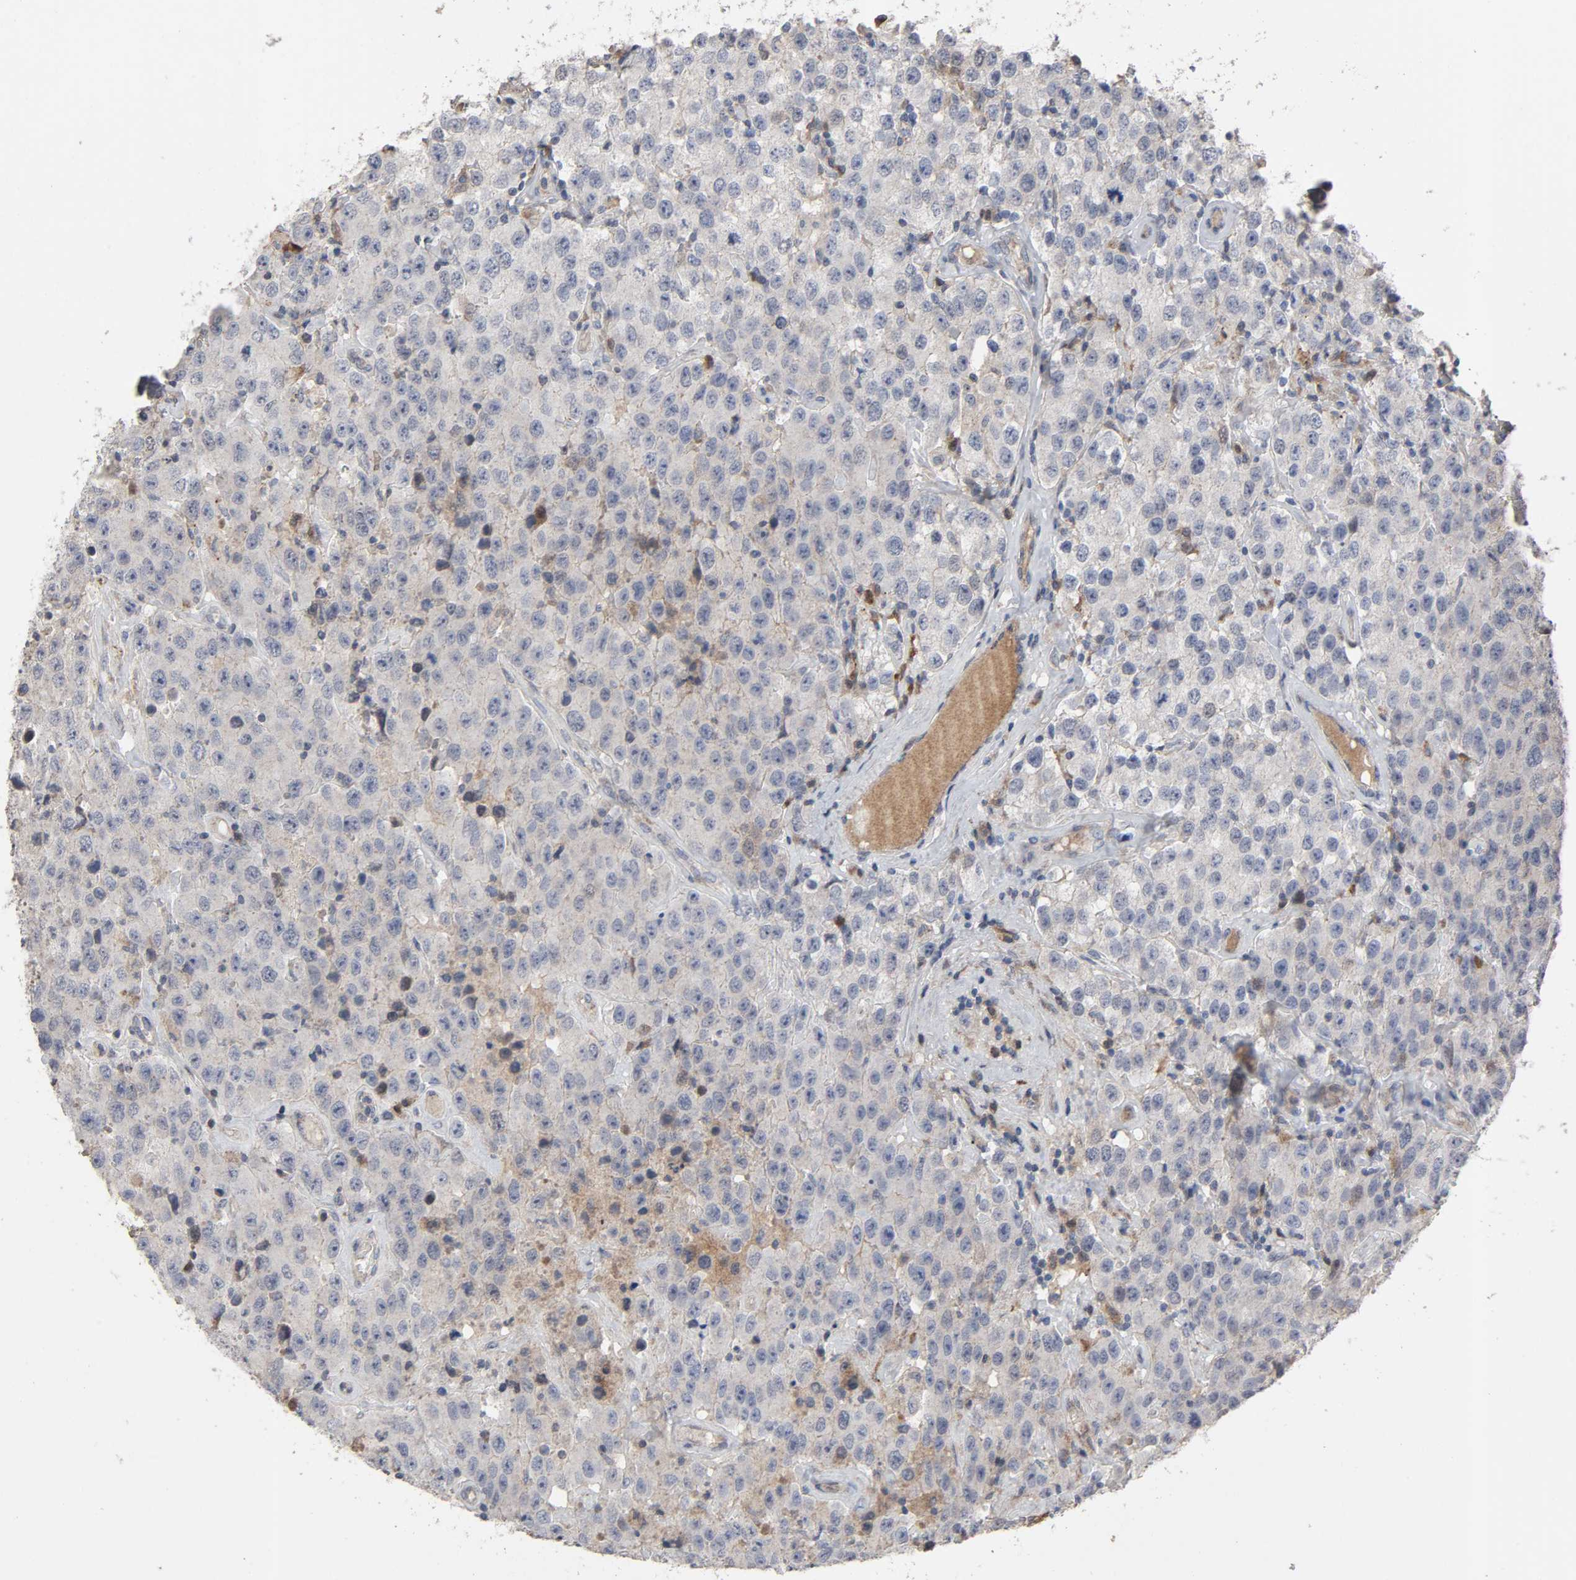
{"staining": {"intensity": "weak", "quantity": "<25%", "location": "cytoplasmic/membranous"}, "tissue": "testis cancer", "cell_type": "Tumor cells", "image_type": "cancer", "snomed": [{"axis": "morphology", "description": "Seminoma, NOS"}, {"axis": "topography", "description": "Testis"}], "caption": "Tumor cells are negative for brown protein staining in testis seminoma.", "gene": "CDK6", "patient": {"sex": "male", "age": 52}}